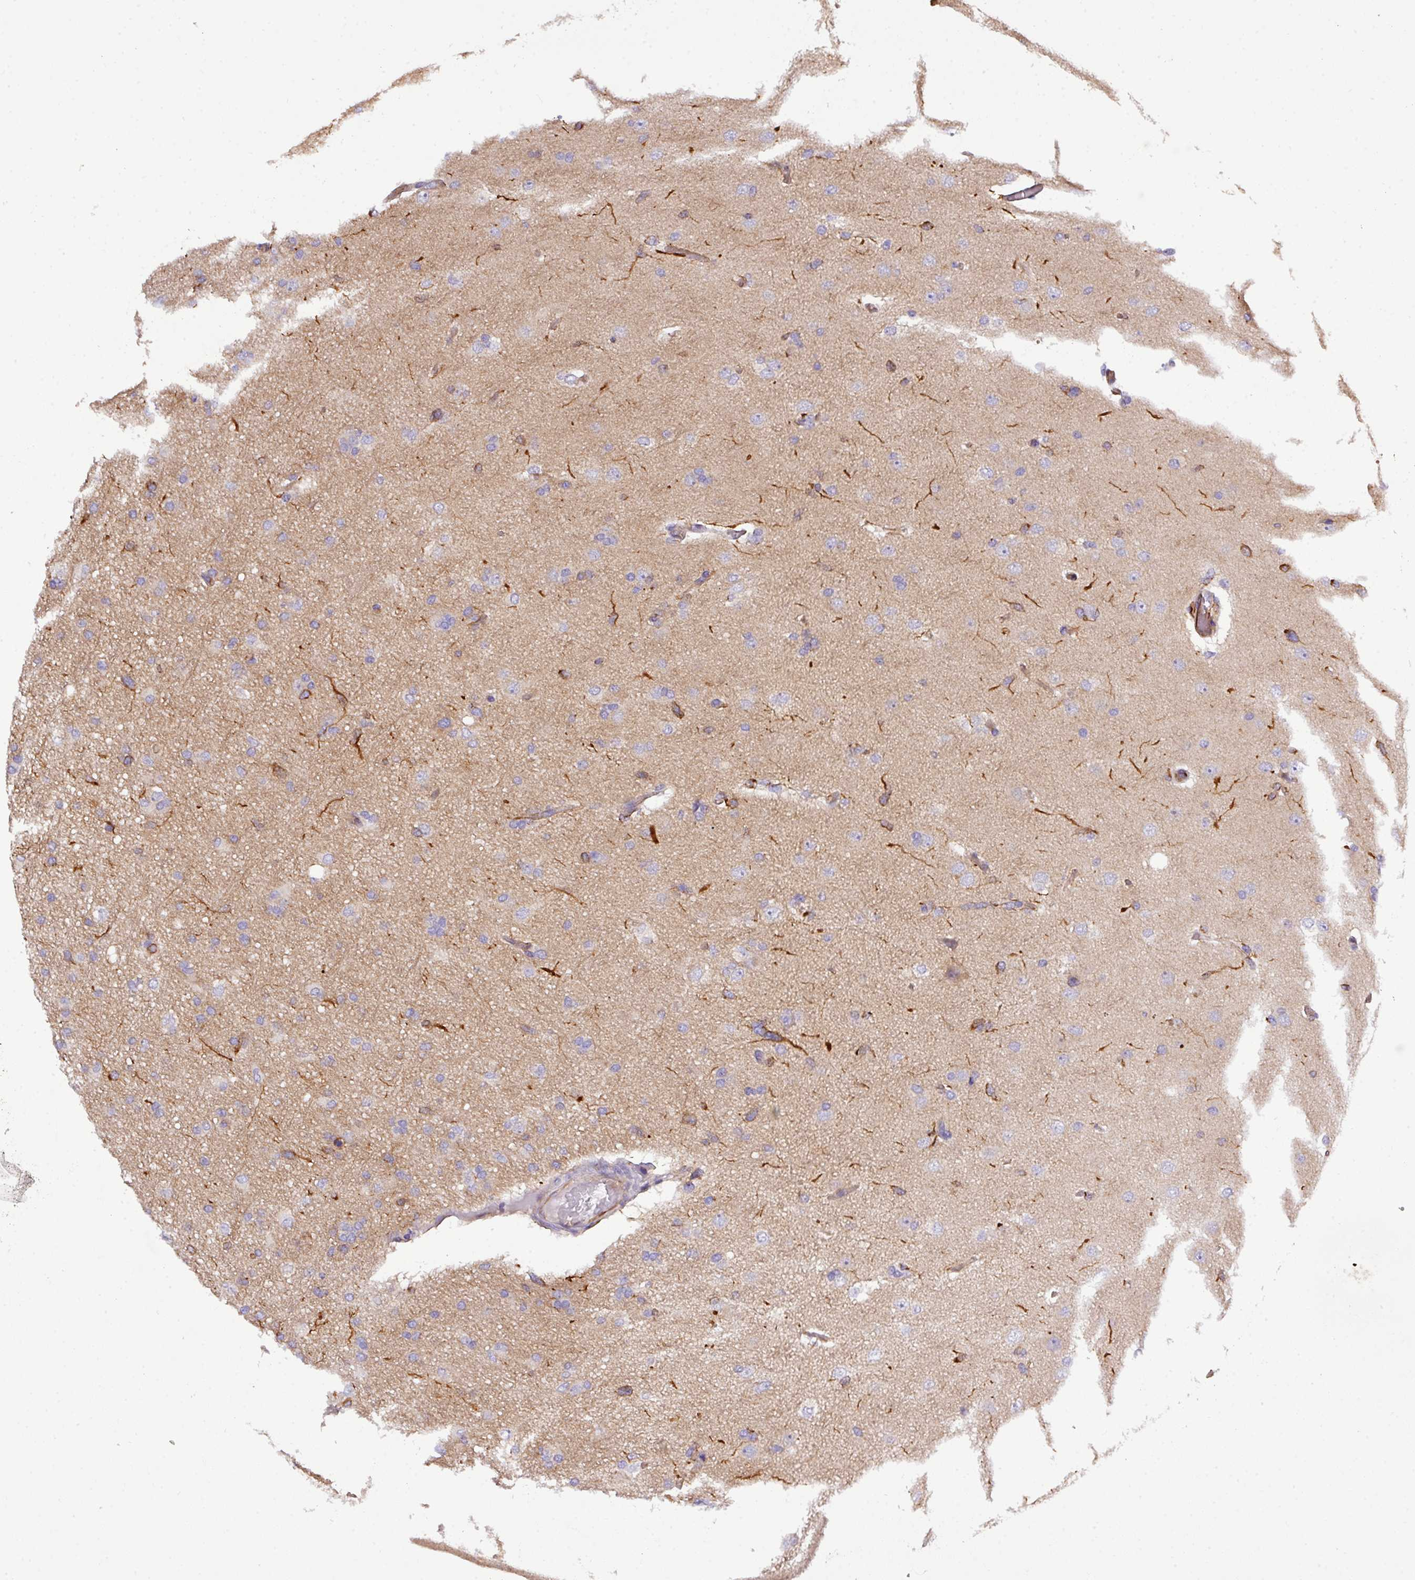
{"staining": {"intensity": "negative", "quantity": "none", "location": "none"}, "tissue": "glioma", "cell_type": "Tumor cells", "image_type": "cancer", "snomed": [{"axis": "morphology", "description": "Glioma, malignant, High grade"}, {"axis": "topography", "description": "Brain"}], "caption": "High magnification brightfield microscopy of glioma stained with DAB (3,3'-diaminobenzidine) (brown) and counterstained with hematoxylin (blue): tumor cells show no significant staining. The staining is performed using DAB (3,3'-diaminobenzidine) brown chromogen with nuclei counter-stained in using hematoxylin.", "gene": "PARD6A", "patient": {"sex": "male", "age": 53}}